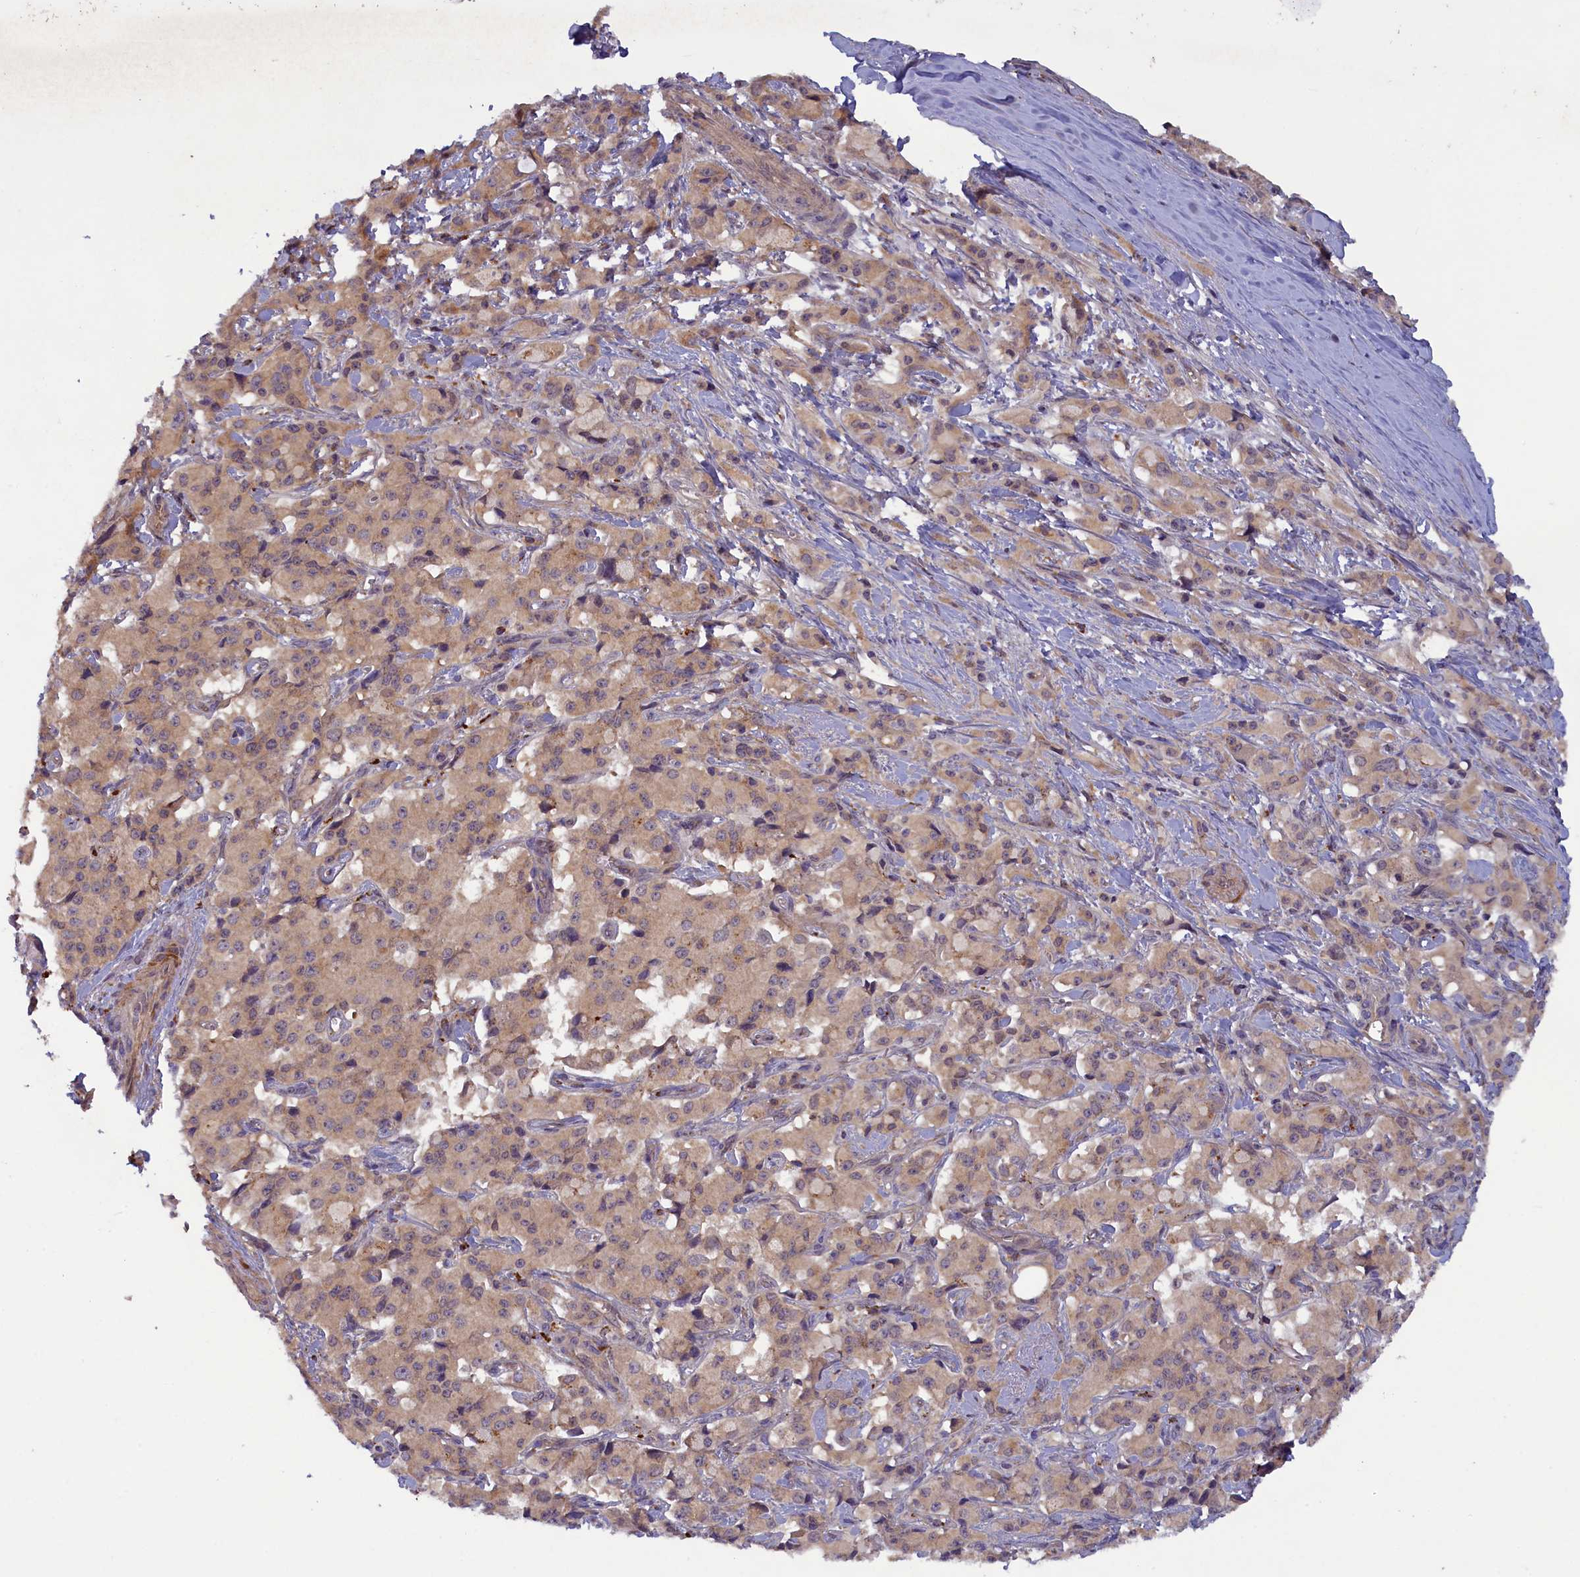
{"staining": {"intensity": "moderate", "quantity": ">75%", "location": "cytoplasmic/membranous"}, "tissue": "pancreatic cancer", "cell_type": "Tumor cells", "image_type": "cancer", "snomed": [{"axis": "morphology", "description": "Adenocarcinoma, NOS"}, {"axis": "topography", "description": "Pancreas"}], "caption": "High-power microscopy captured an IHC histopathology image of pancreatic cancer, revealing moderate cytoplasmic/membranous staining in approximately >75% of tumor cells.", "gene": "NUBP1", "patient": {"sex": "male", "age": 65}}